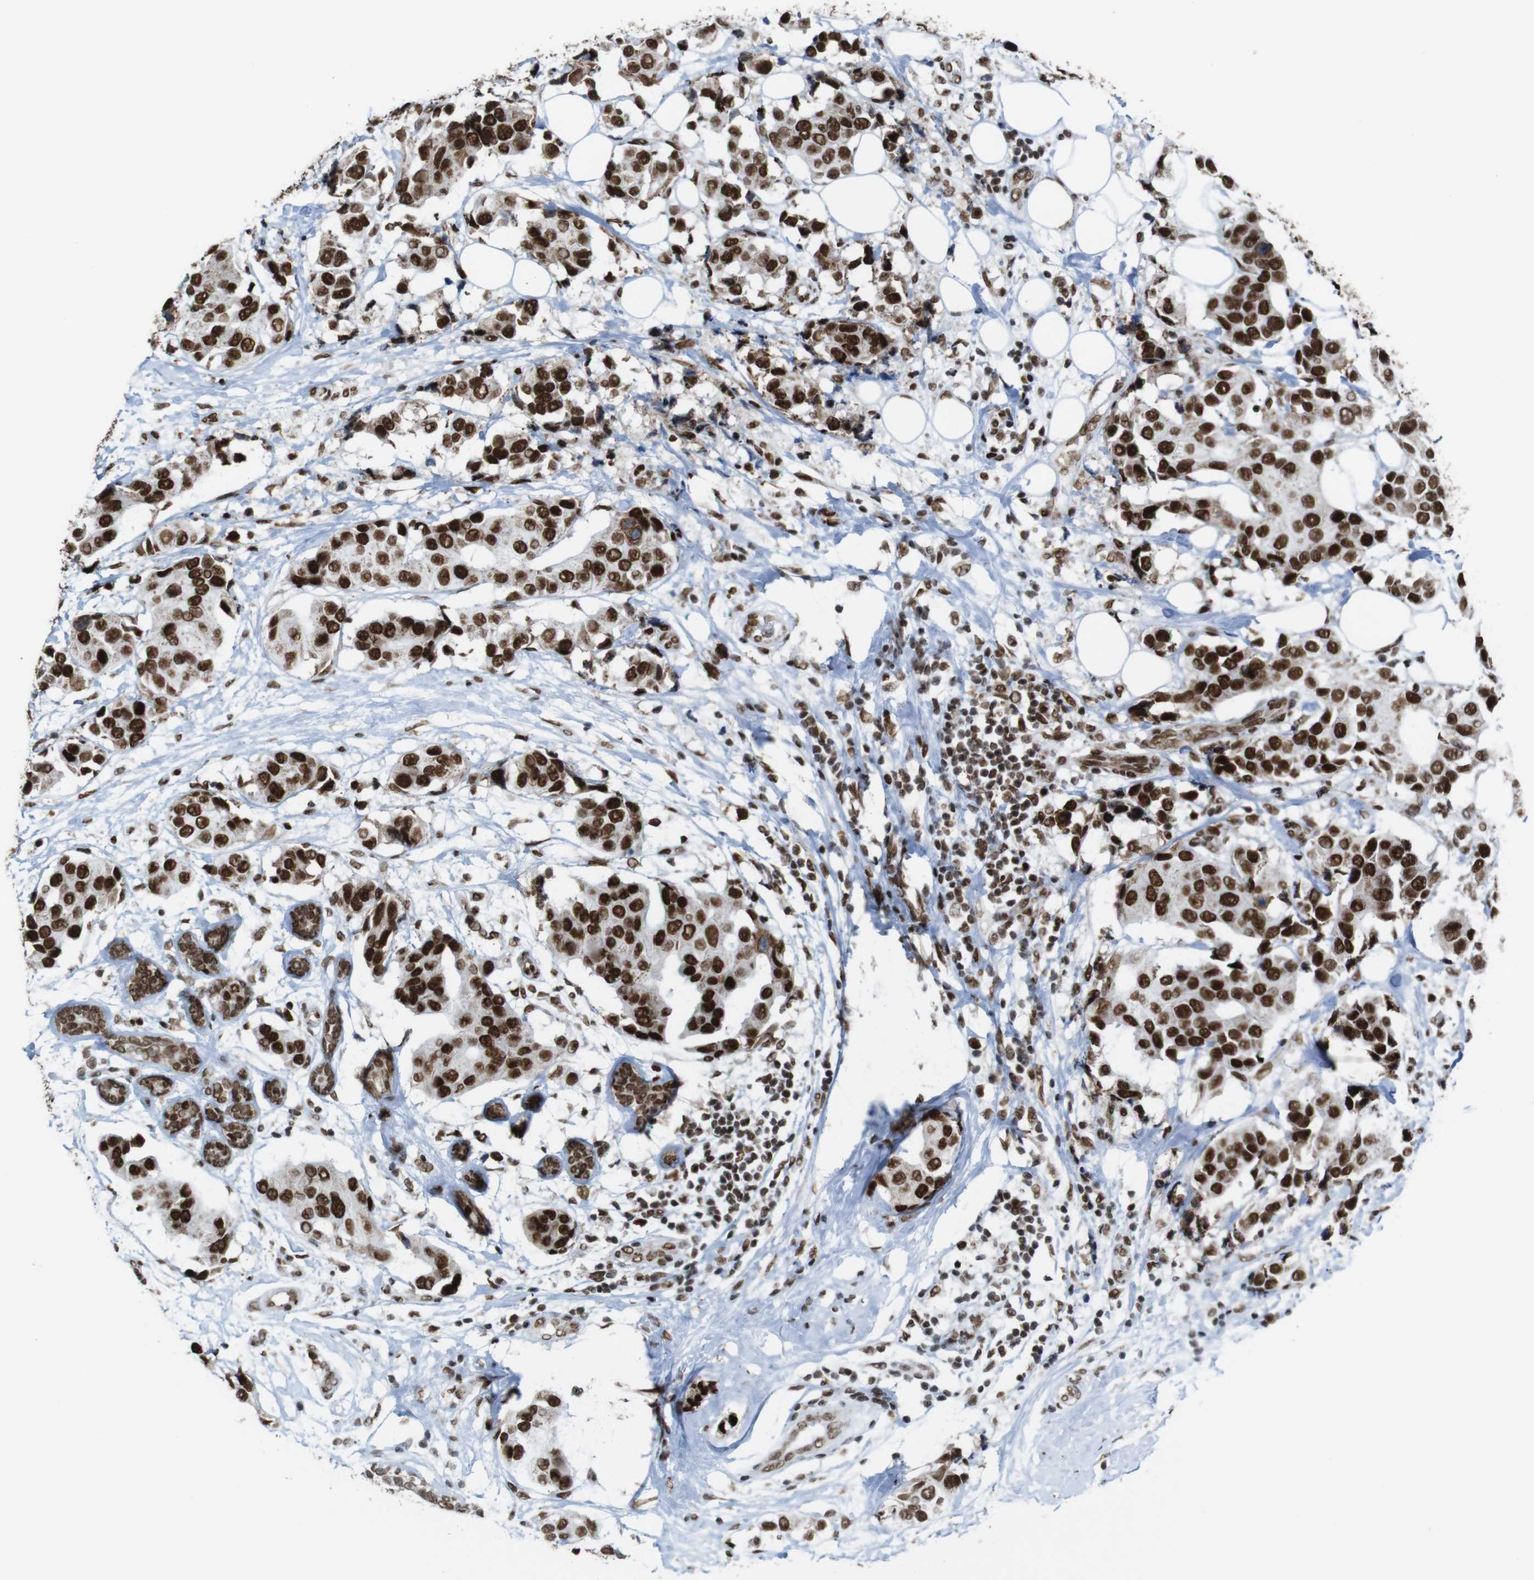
{"staining": {"intensity": "strong", "quantity": ">75%", "location": "nuclear"}, "tissue": "breast cancer", "cell_type": "Tumor cells", "image_type": "cancer", "snomed": [{"axis": "morphology", "description": "Normal tissue, NOS"}, {"axis": "morphology", "description": "Duct carcinoma"}, {"axis": "topography", "description": "Breast"}], "caption": "Intraductal carcinoma (breast) stained with DAB immunohistochemistry shows high levels of strong nuclear positivity in approximately >75% of tumor cells.", "gene": "ROMO1", "patient": {"sex": "female", "age": 39}}